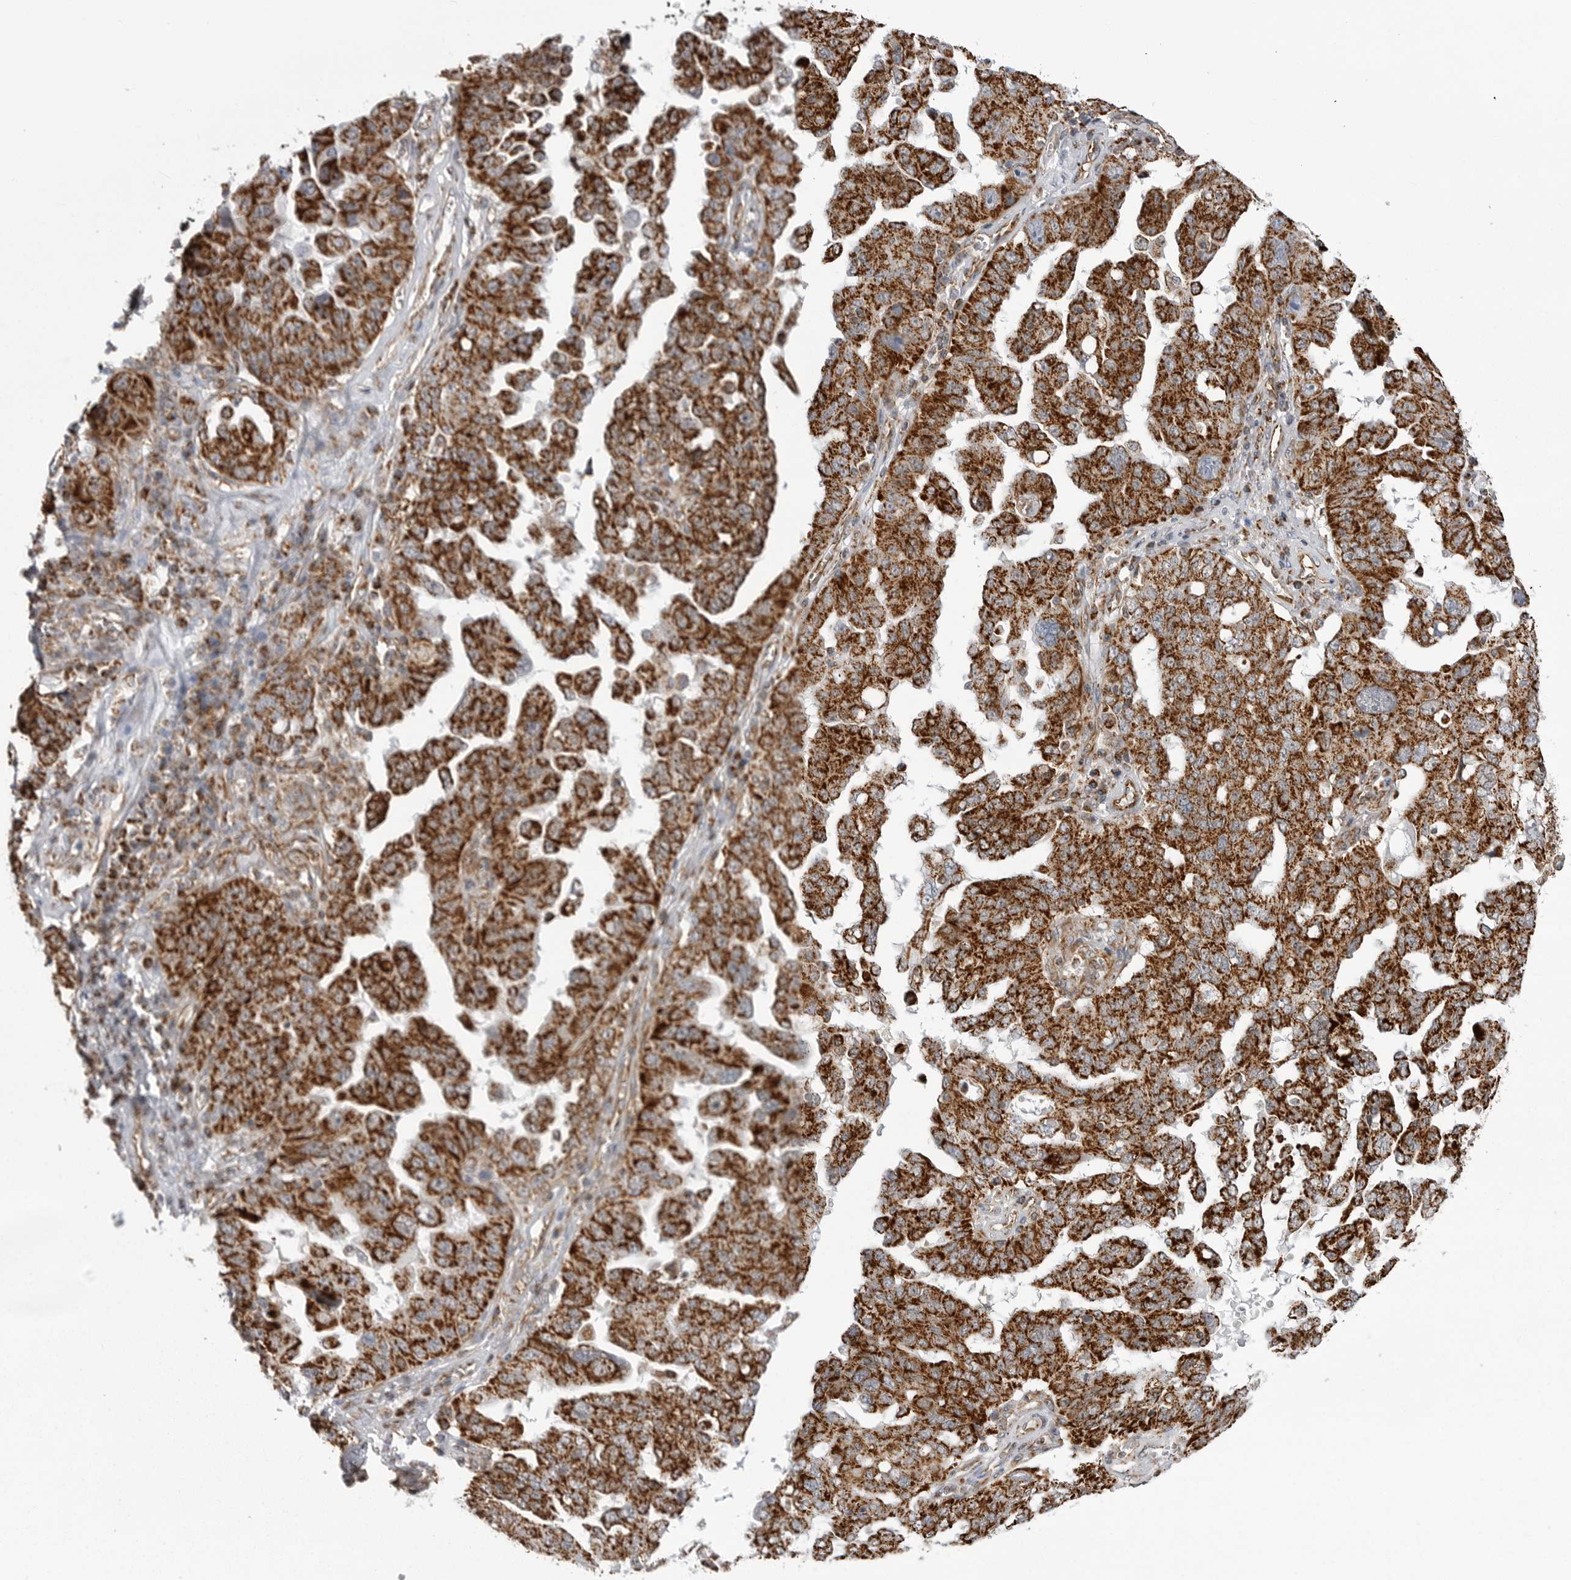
{"staining": {"intensity": "strong", "quantity": ">75%", "location": "cytoplasmic/membranous"}, "tissue": "ovarian cancer", "cell_type": "Tumor cells", "image_type": "cancer", "snomed": [{"axis": "morphology", "description": "Carcinoma, endometroid"}, {"axis": "topography", "description": "Ovary"}], "caption": "Immunohistochemistry staining of endometroid carcinoma (ovarian), which demonstrates high levels of strong cytoplasmic/membranous positivity in about >75% of tumor cells indicating strong cytoplasmic/membranous protein staining. The staining was performed using DAB (3,3'-diaminobenzidine) (brown) for protein detection and nuclei were counterstained in hematoxylin (blue).", "gene": "FH", "patient": {"sex": "female", "age": 62}}